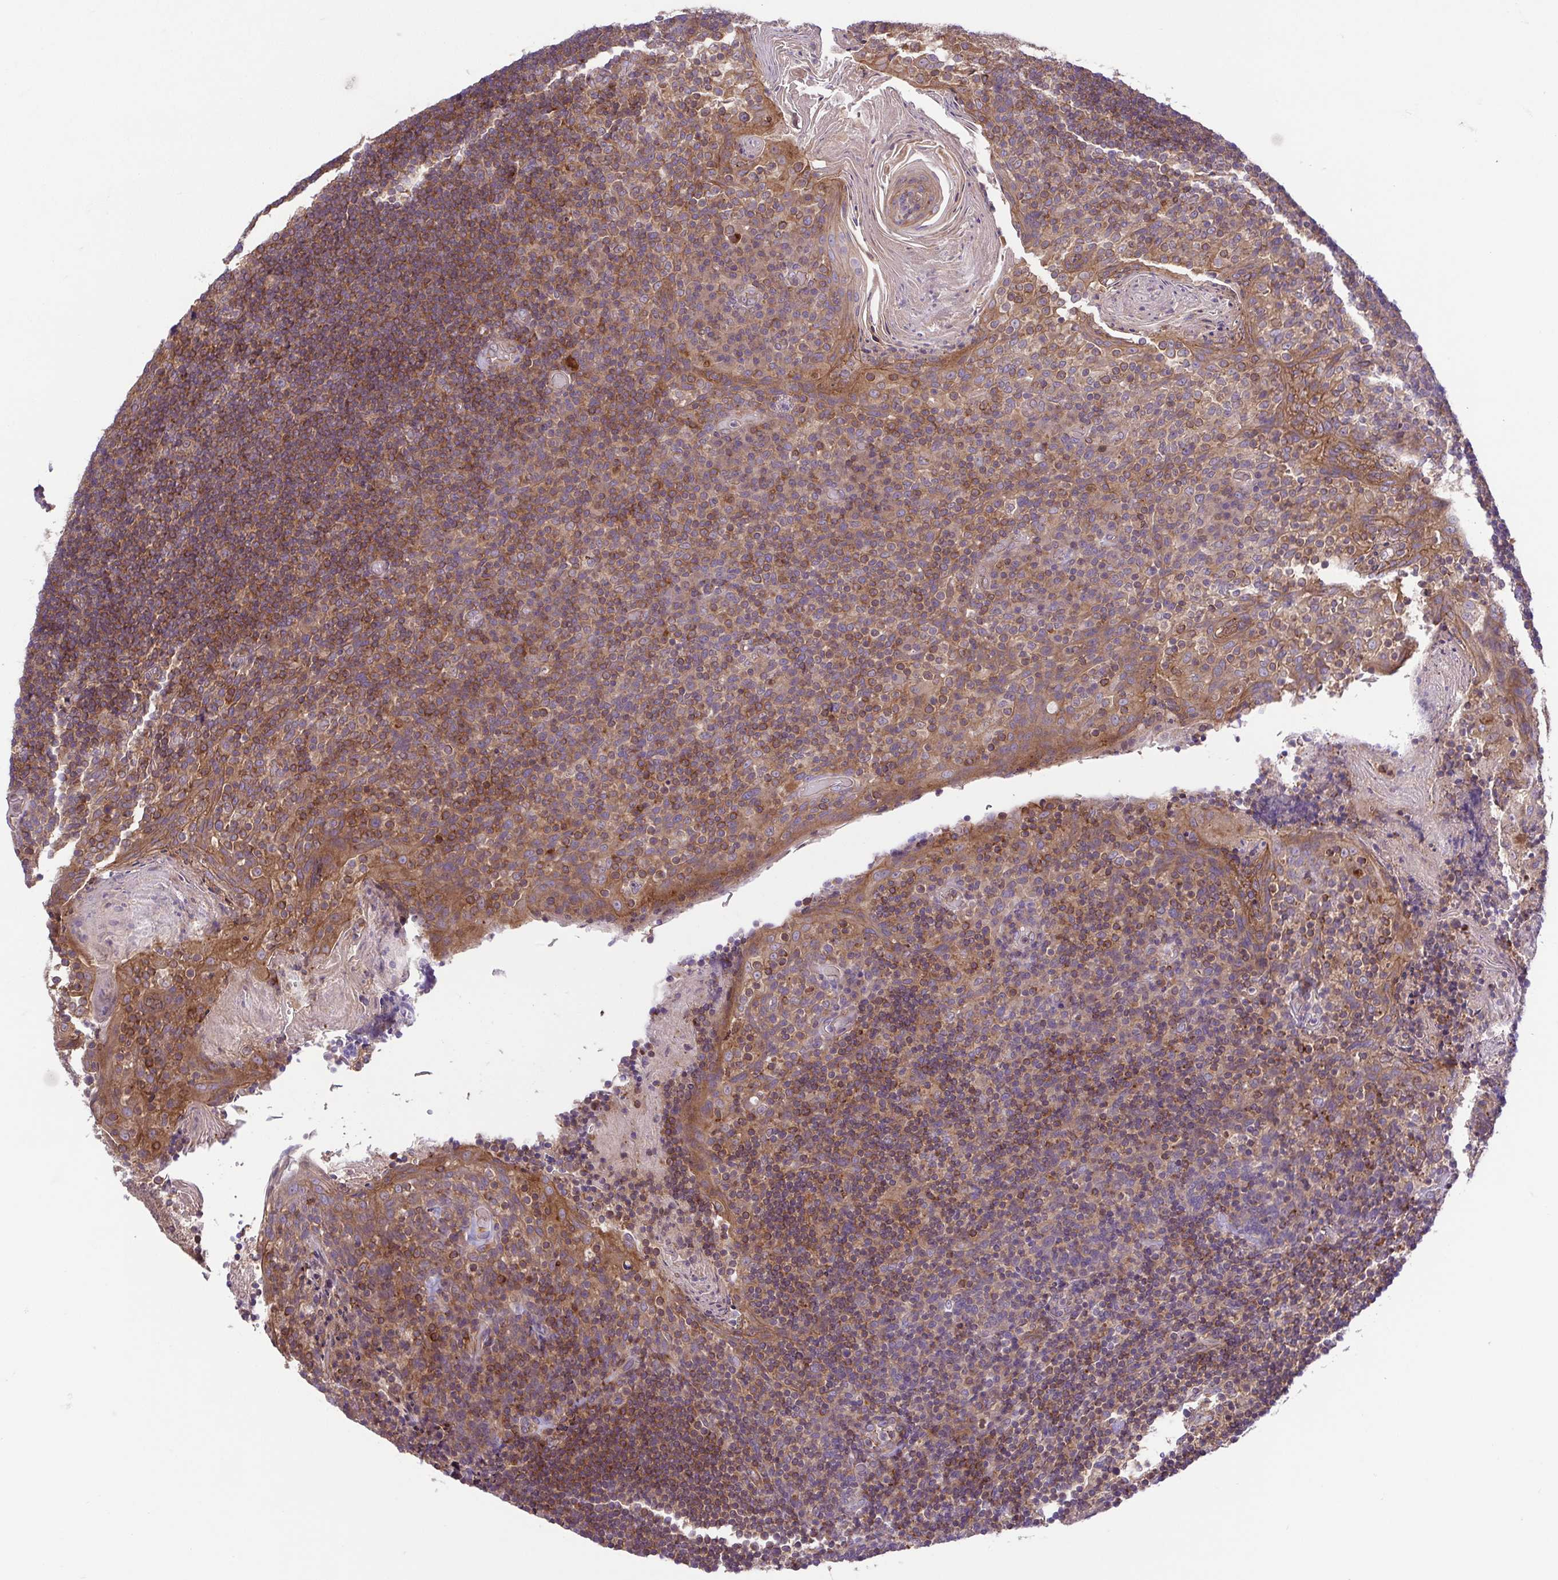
{"staining": {"intensity": "moderate", "quantity": ">75%", "location": "cytoplasmic/membranous"}, "tissue": "tonsil", "cell_type": "Germinal center cells", "image_type": "normal", "snomed": [{"axis": "morphology", "description": "Normal tissue, NOS"}, {"axis": "topography", "description": "Tonsil"}], "caption": "A medium amount of moderate cytoplasmic/membranous expression is appreciated in about >75% of germinal center cells in benign tonsil.", "gene": "IDE", "patient": {"sex": "female", "age": 10}}